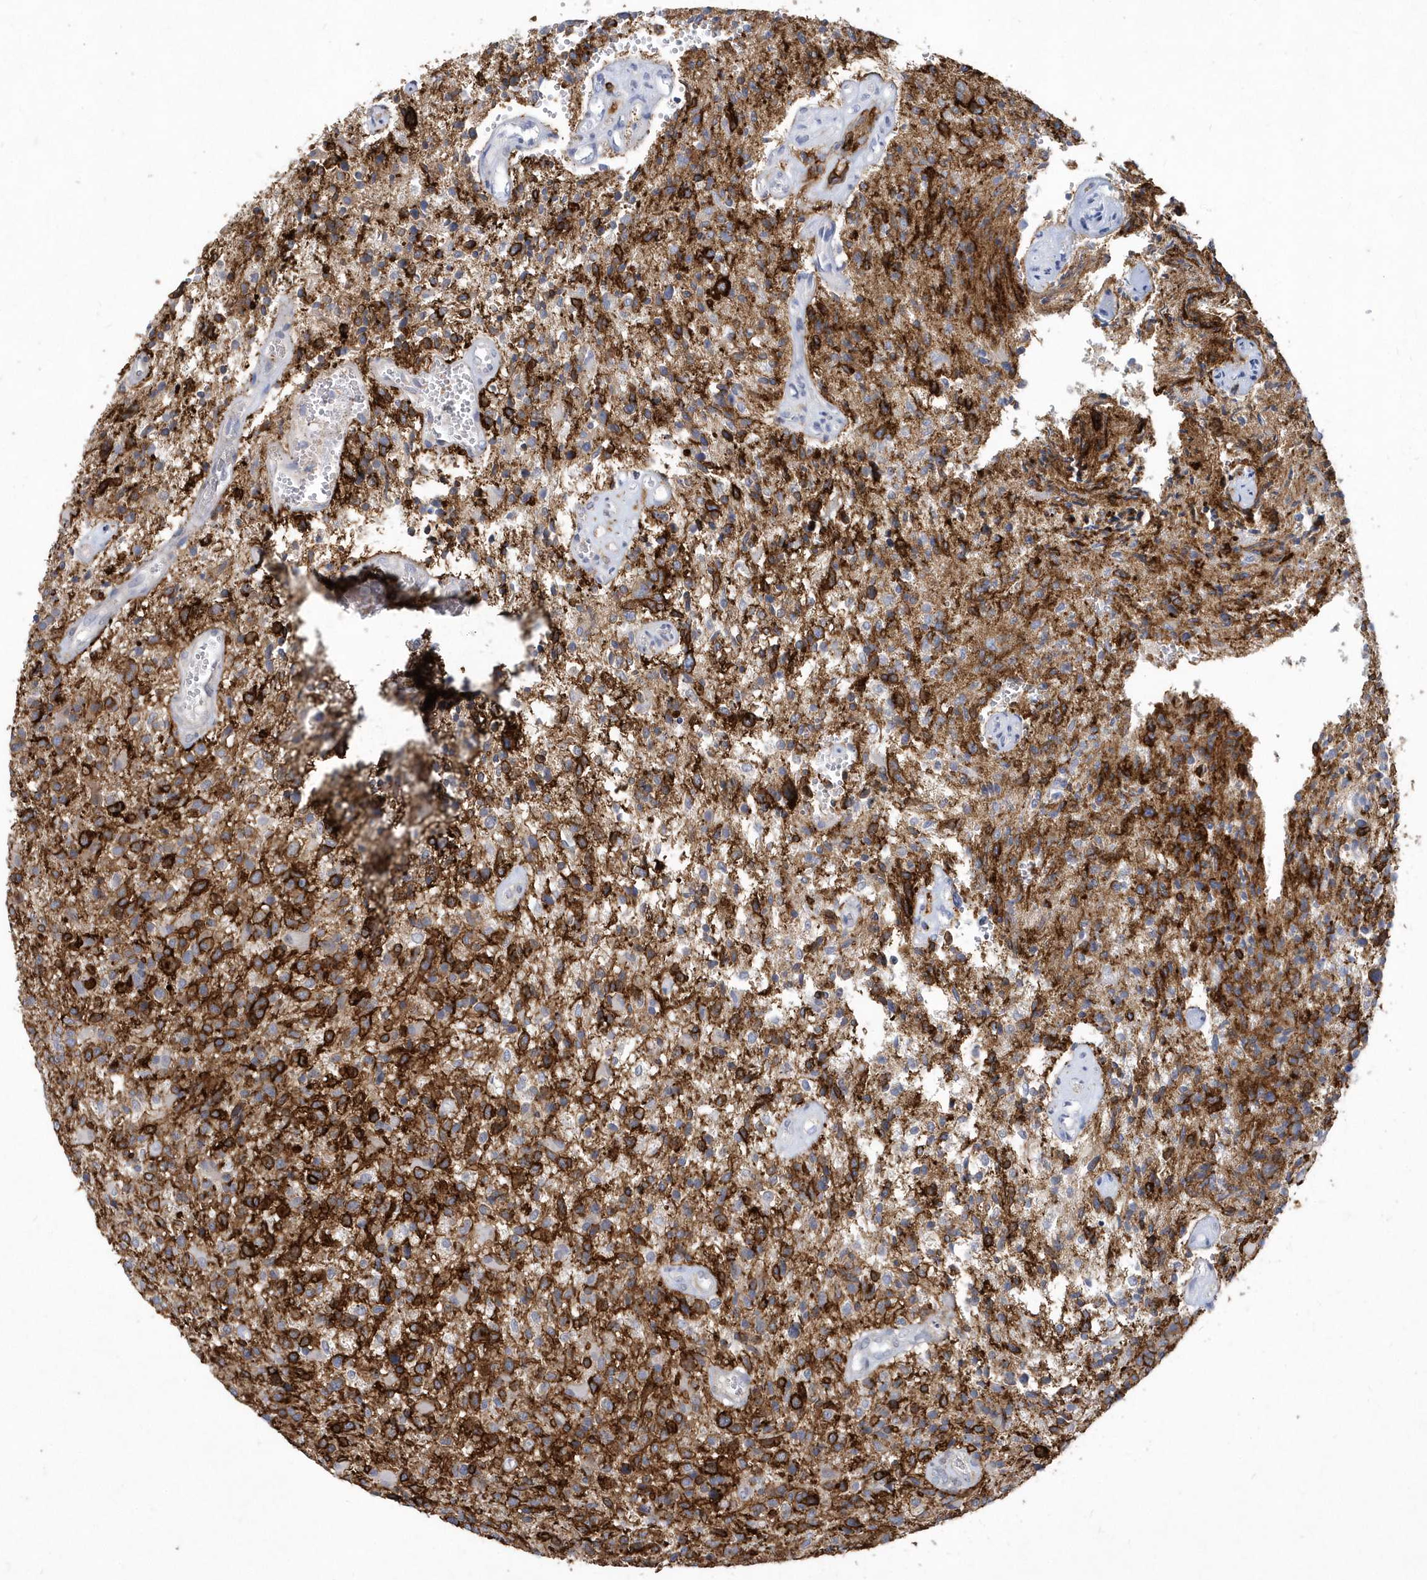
{"staining": {"intensity": "strong", "quantity": "25%-75%", "location": "cytoplasmic/membranous"}, "tissue": "glioma", "cell_type": "Tumor cells", "image_type": "cancer", "snomed": [{"axis": "morphology", "description": "Glioma, malignant, High grade"}, {"axis": "topography", "description": "Brain"}], "caption": "Malignant high-grade glioma stained for a protein displays strong cytoplasmic/membranous positivity in tumor cells.", "gene": "TSPEAR", "patient": {"sex": "male", "age": 72}}